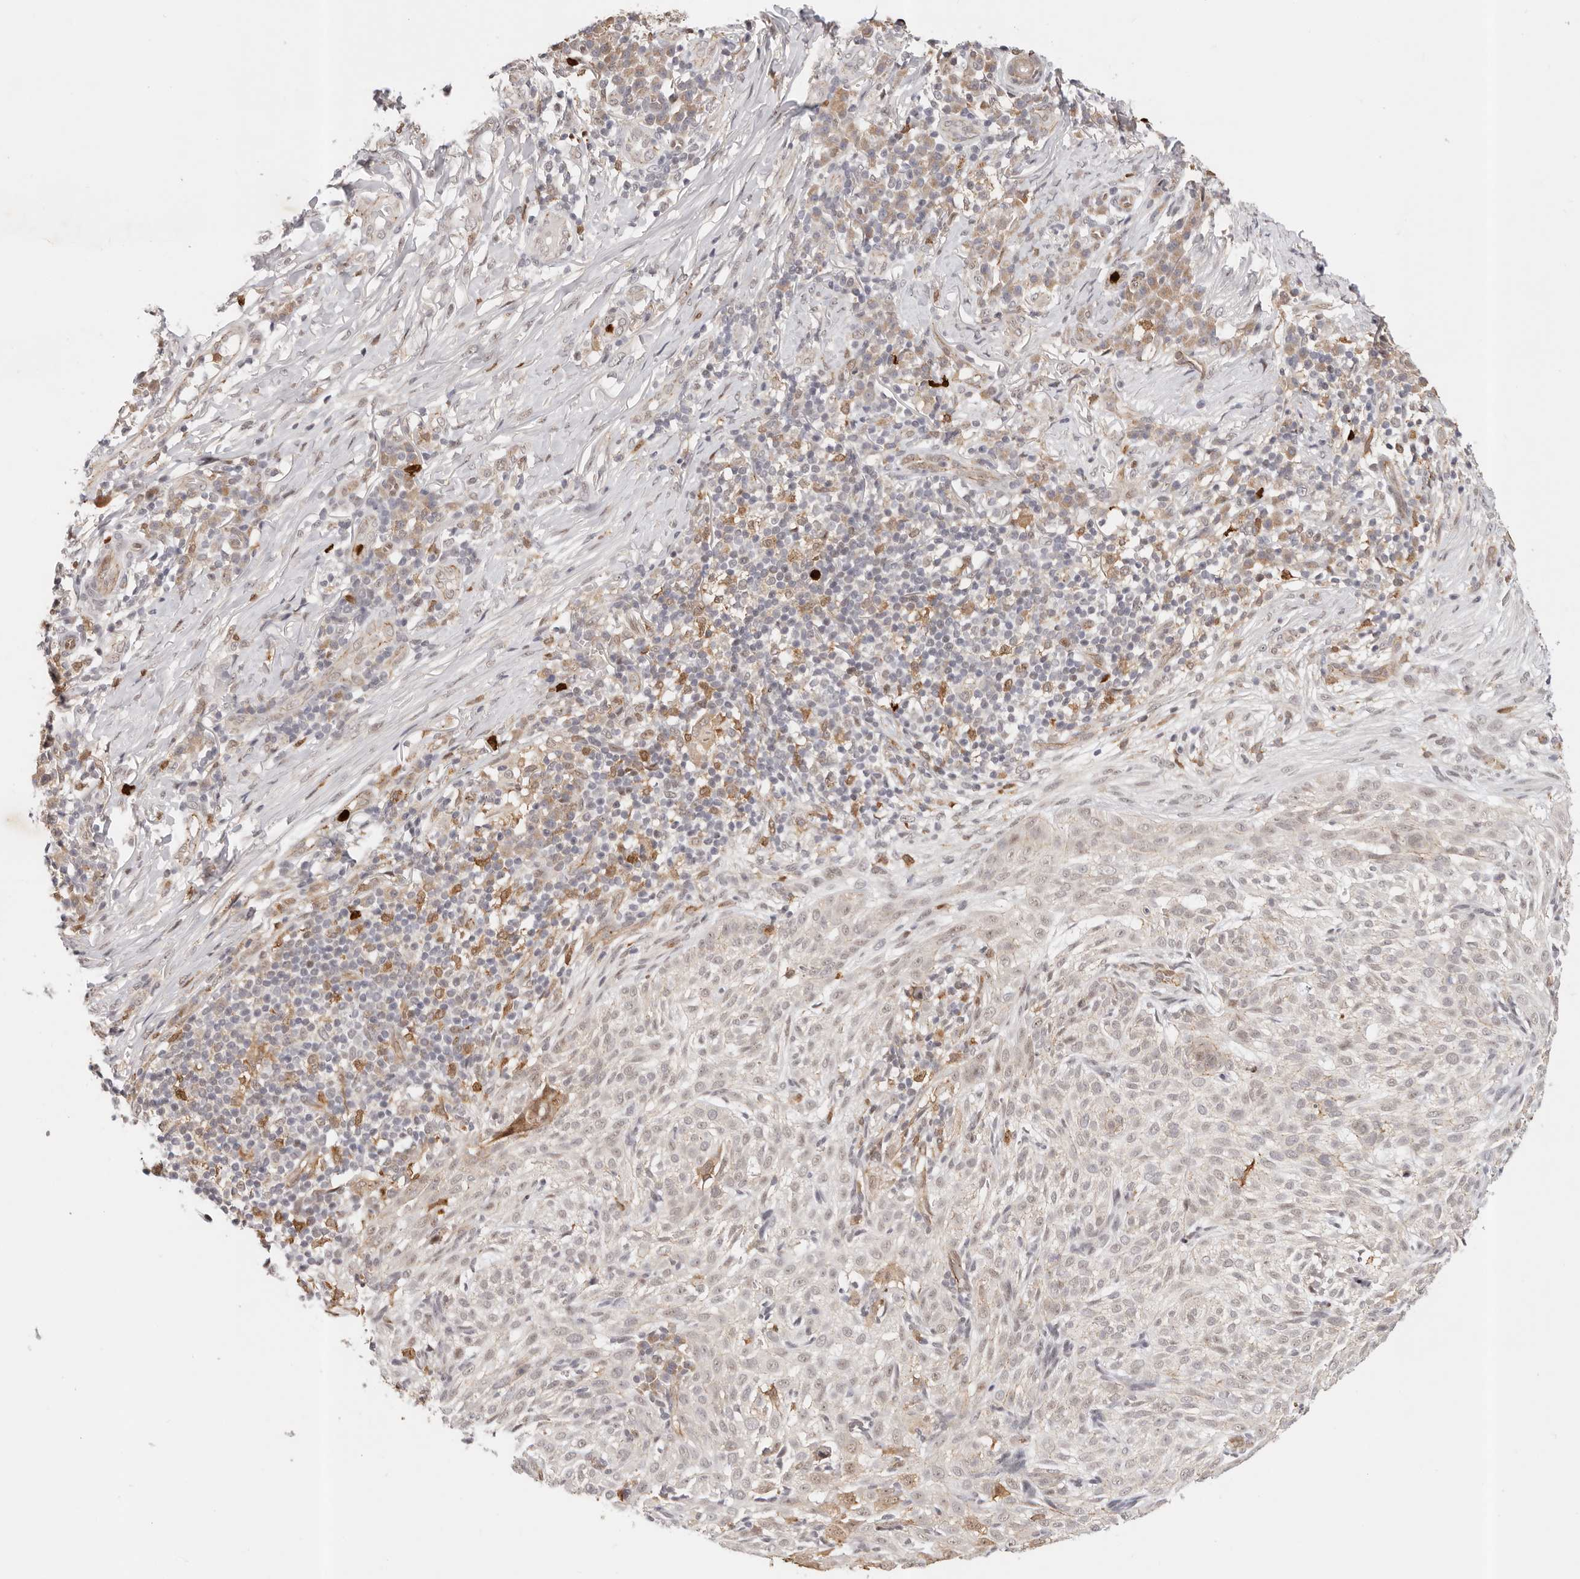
{"staining": {"intensity": "negative", "quantity": "none", "location": "none"}, "tissue": "skin cancer", "cell_type": "Tumor cells", "image_type": "cancer", "snomed": [{"axis": "morphology", "description": "Basal cell carcinoma"}, {"axis": "topography", "description": "Skin"}], "caption": "DAB immunohistochemical staining of human skin cancer shows no significant positivity in tumor cells.", "gene": "AFDN", "patient": {"sex": "female", "age": 64}}